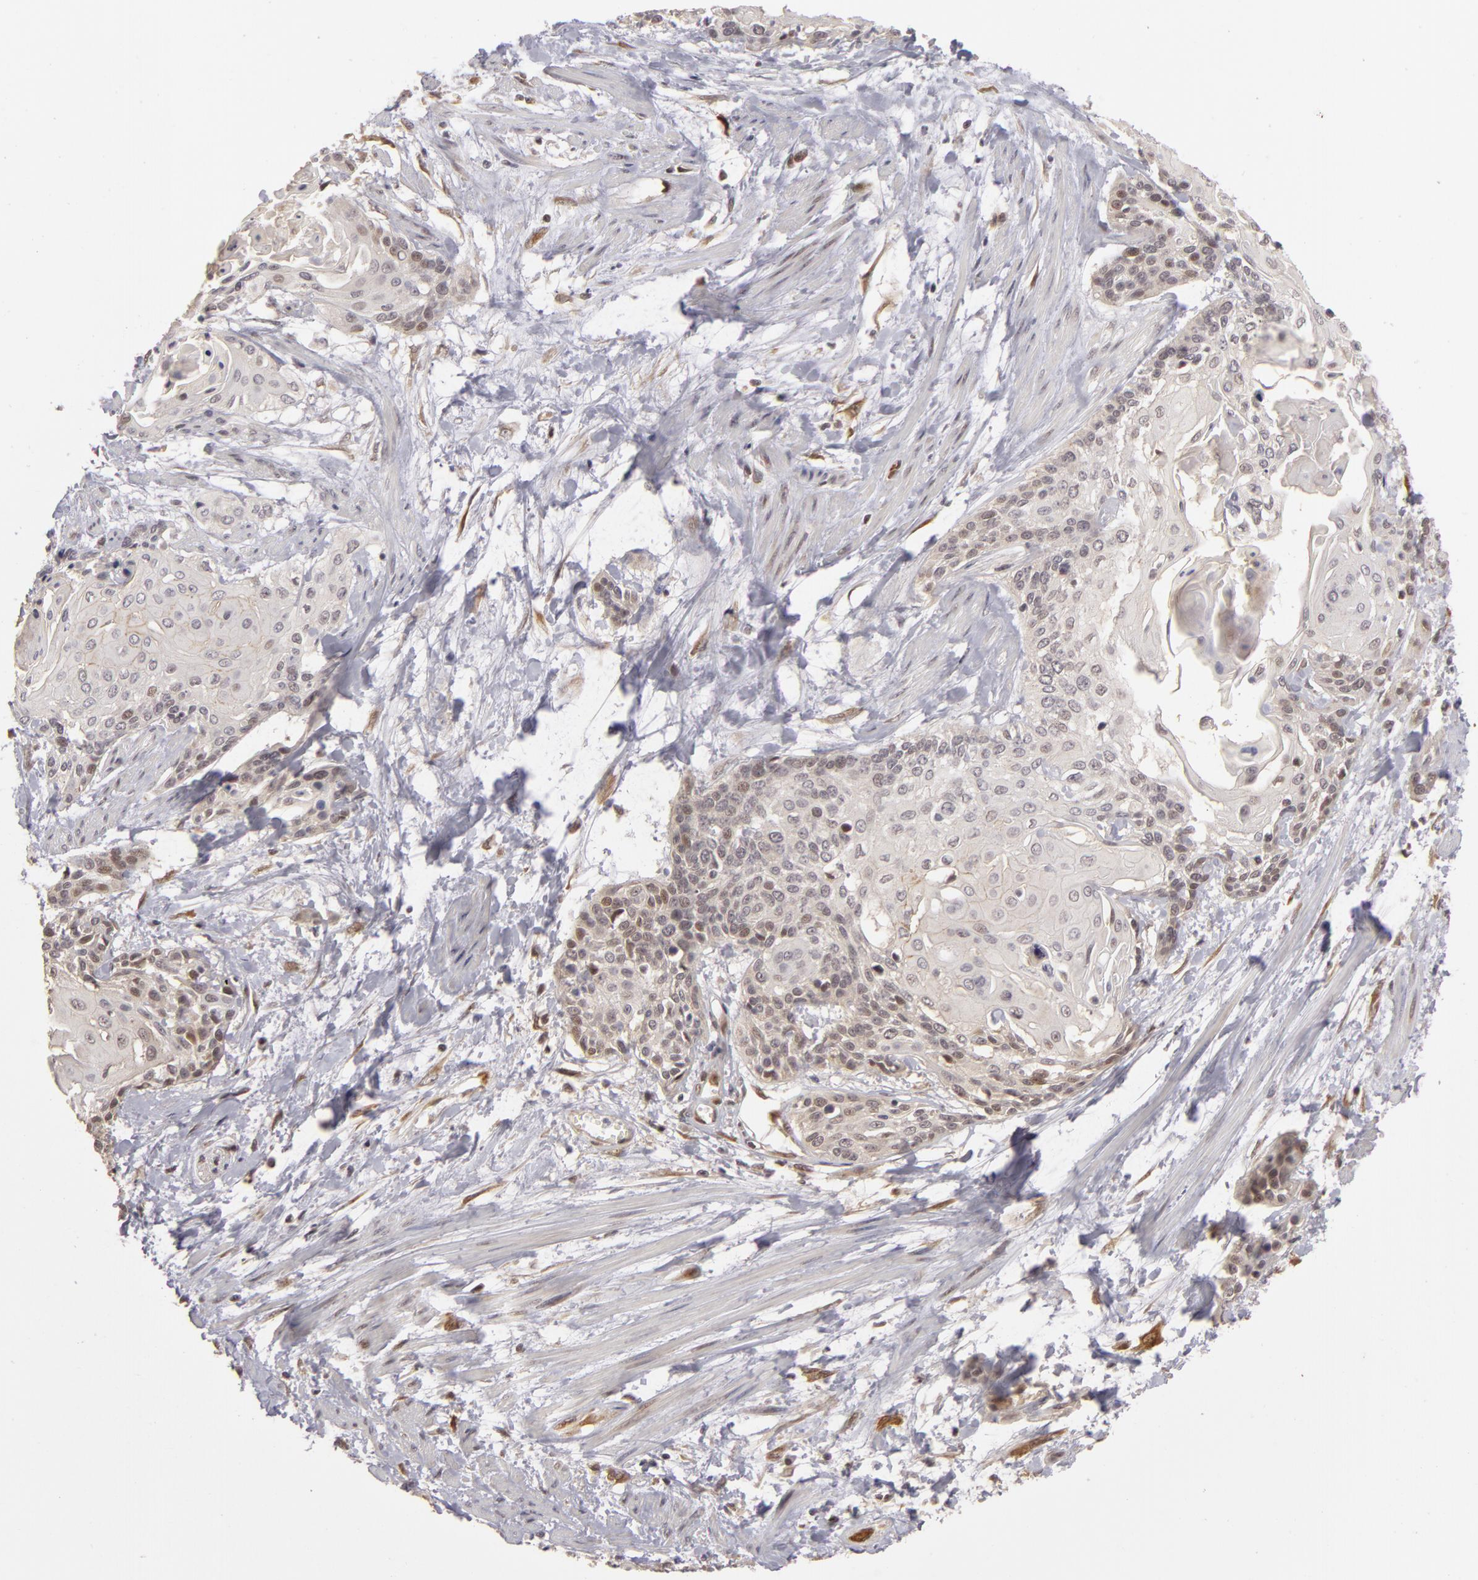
{"staining": {"intensity": "weak", "quantity": "<25%", "location": "nuclear"}, "tissue": "cervical cancer", "cell_type": "Tumor cells", "image_type": "cancer", "snomed": [{"axis": "morphology", "description": "Squamous cell carcinoma, NOS"}, {"axis": "topography", "description": "Cervix"}], "caption": "This histopathology image is of cervical squamous cell carcinoma stained with IHC to label a protein in brown with the nuclei are counter-stained blue. There is no positivity in tumor cells.", "gene": "ZNF133", "patient": {"sex": "female", "age": 57}}